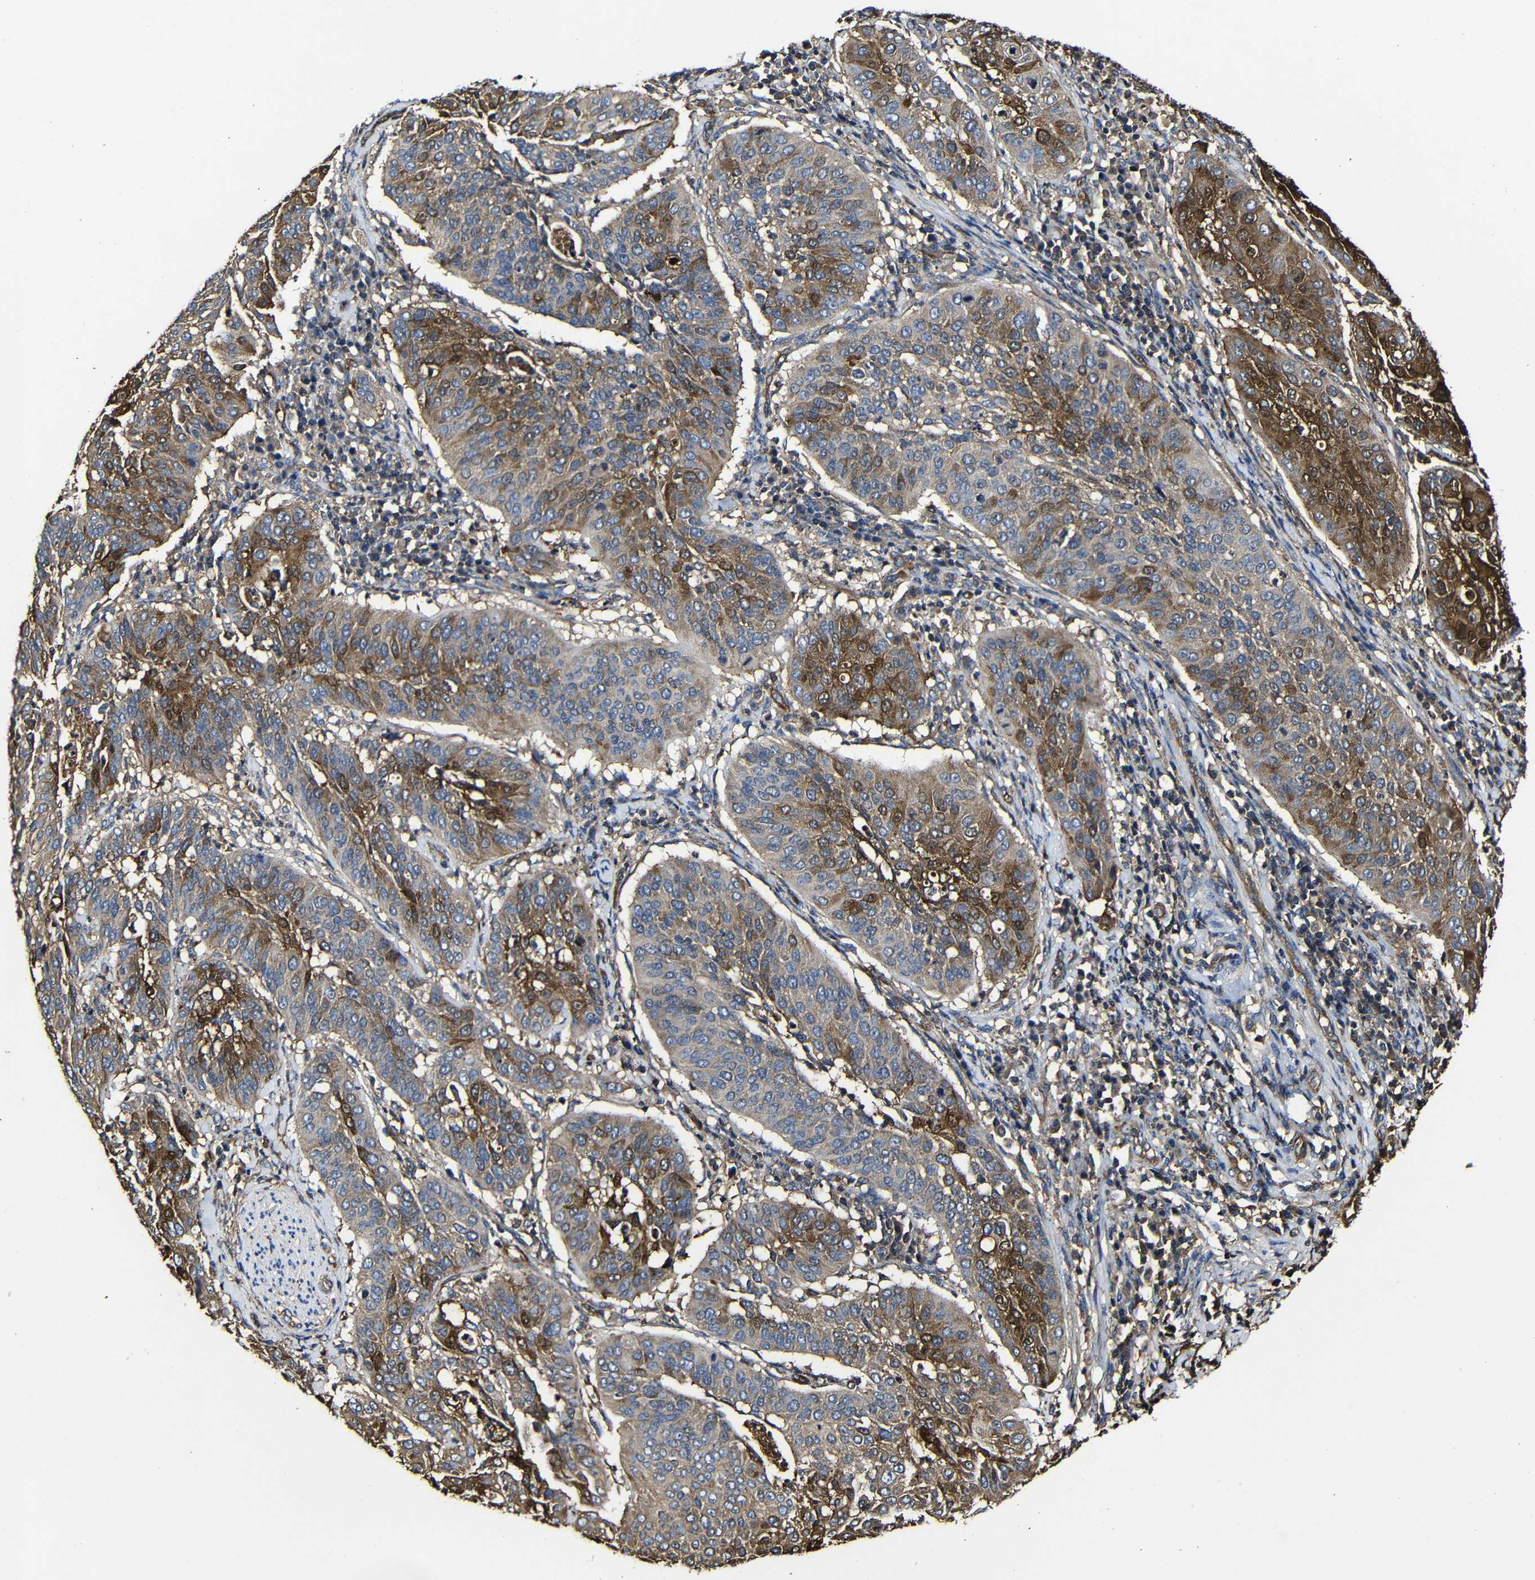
{"staining": {"intensity": "moderate", "quantity": ">75%", "location": "cytoplasmic/membranous"}, "tissue": "cervical cancer", "cell_type": "Tumor cells", "image_type": "cancer", "snomed": [{"axis": "morphology", "description": "Normal tissue, NOS"}, {"axis": "morphology", "description": "Squamous cell carcinoma, NOS"}, {"axis": "topography", "description": "Cervix"}], "caption": "Cervical squamous cell carcinoma tissue displays moderate cytoplasmic/membranous positivity in approximately >75% of tumor cells, visualized by immunohistochemistry.", "gene": "MSN", "patient": {"sex": "female", "age": 39}}